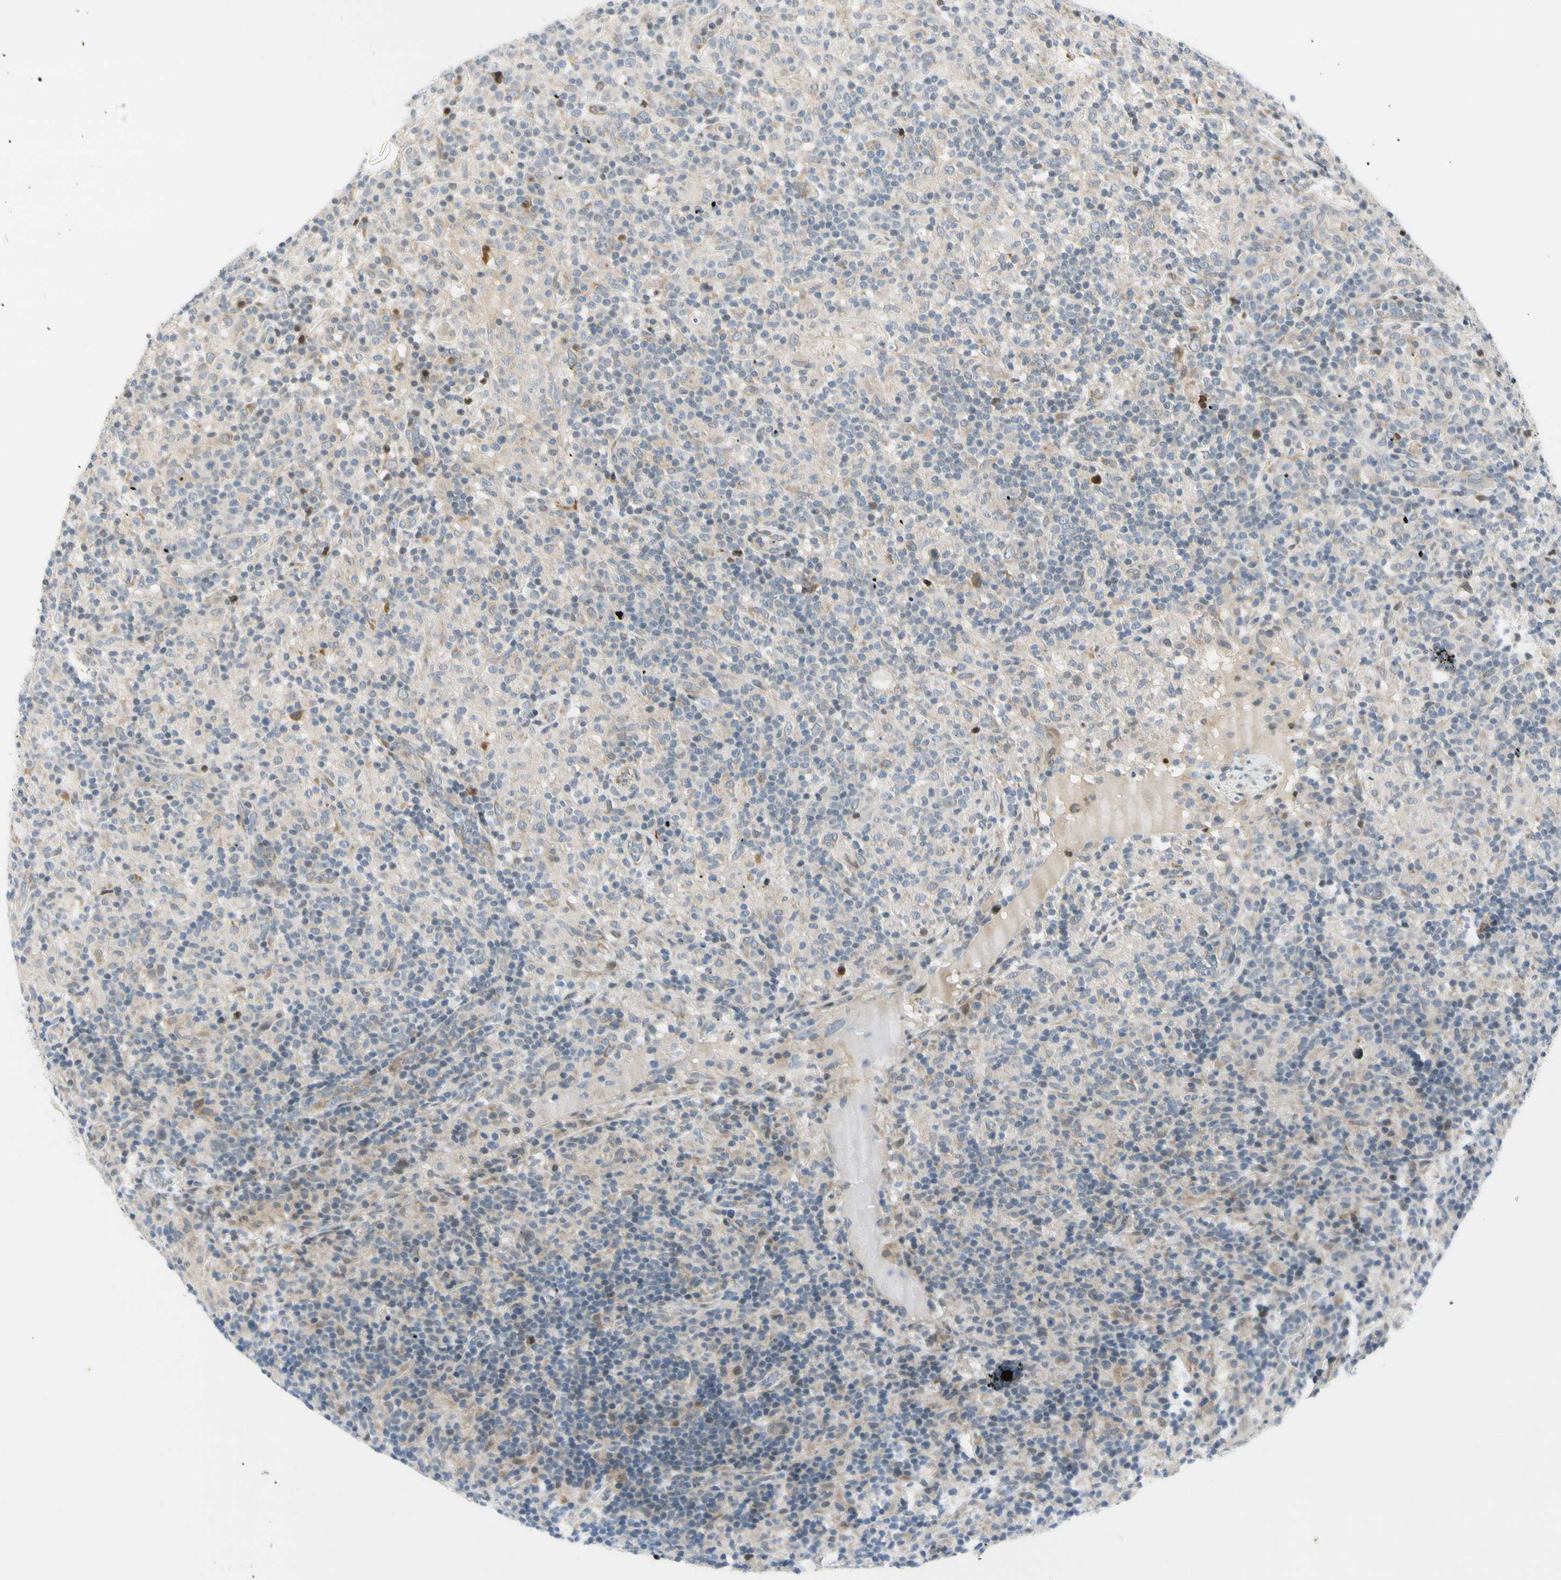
{"staining": {"intensity": "weak", "quantity": "<25%", "location": "cytoplasmic/membranous"}, "tissue": "lymphoma", "cell_type": "Tumor cells", "image_type": "cancer", "snomed": [{"axis": "morphology", "description": "Hodgkin's disease, NOS"}, {"axis": "topography", "description": "Lymph node"}], "caption": "The image exhibits no staining of tumor cells in Hodgkin's disease.", "gene": "NPDC1", "patient": {"sex": "male", "age": 70}}